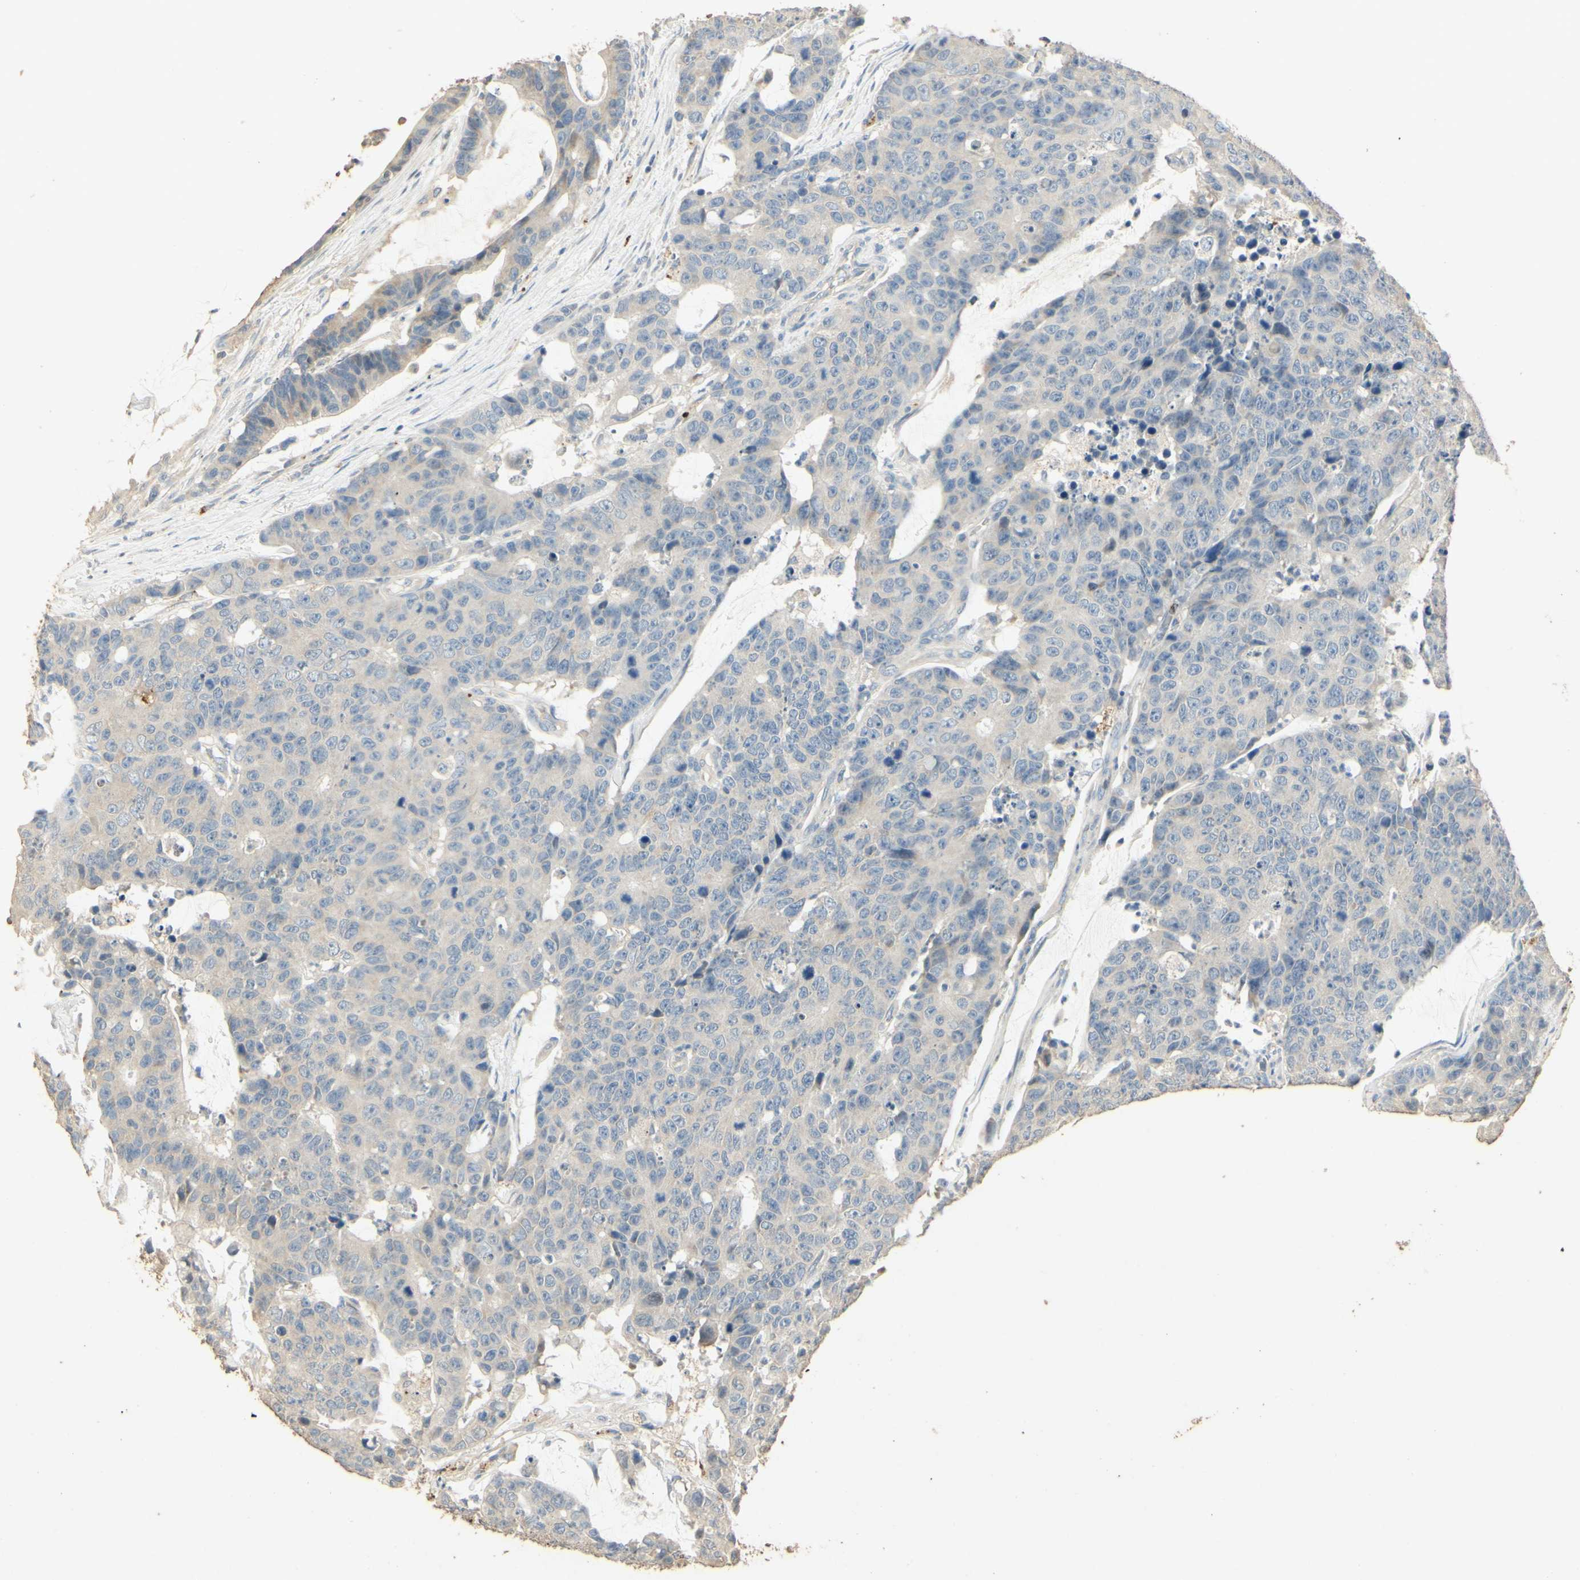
{"staining": {"intensity": "negative", "quantity": "none", "location": "none"}, "tissue": "colorectal cancer", "cell_type": "Tumor cells", "image_type": "cancer", "snomed": [{"axis": "morphology", "description": "Adenocarcinoma, NOS"}, {"axis": "topography", "description": "Colon"}], "caption": "High magnification brightfield microscopy of colorectal cancer stained with DAB (3,3'-diaminobenzidine) (brown) and counterstained with hematoxylin (blue): tumor cells show no significant staining. Brightfield microscopy of immunohistochemistry (IHC) stained with DAB (brown) and hematoxylin (blue), captured at high magnification.", "gene": "ARHGEF17", "patient": {"sex": "female", "age": 86}}